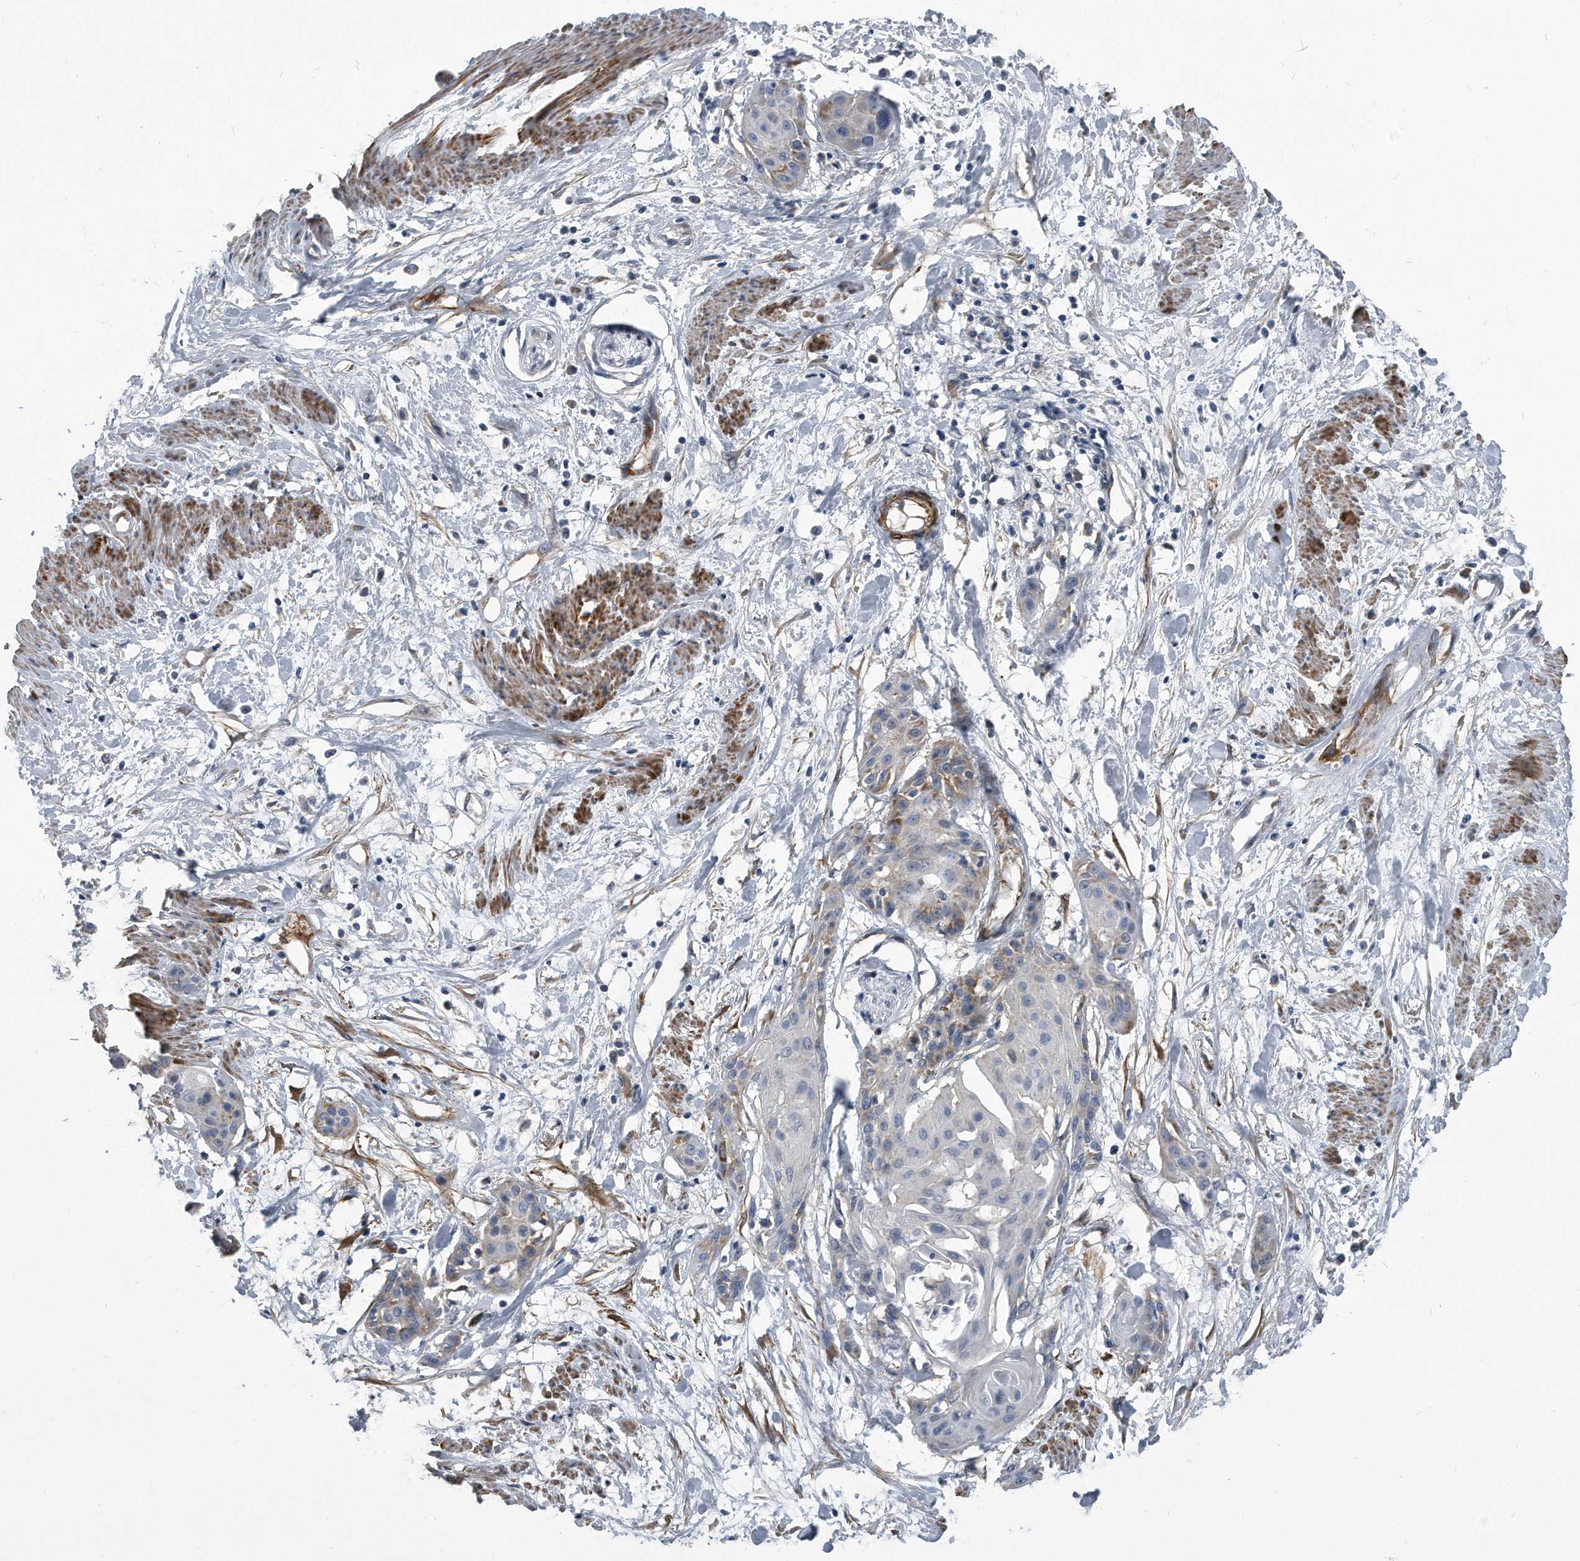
{"staining": {"intensity": "negative", "quantity": "none", "location": "none"}, "tissue": "cervical cancer", "cell_type": "Tumor cells", "image_type": "cancer", "snomed": [{"axis": "morphology", "description": "Squamous cell carcinoma, NOS"}, {"axis": "topography", "description": "Cervix"}], "caption": "This is an IHC image of squamous cell carcinoma (cervical). There is no positivity in tumor cells.", "gene": "EIF2B4", "patient": {"sex": "female", "age": 57}}